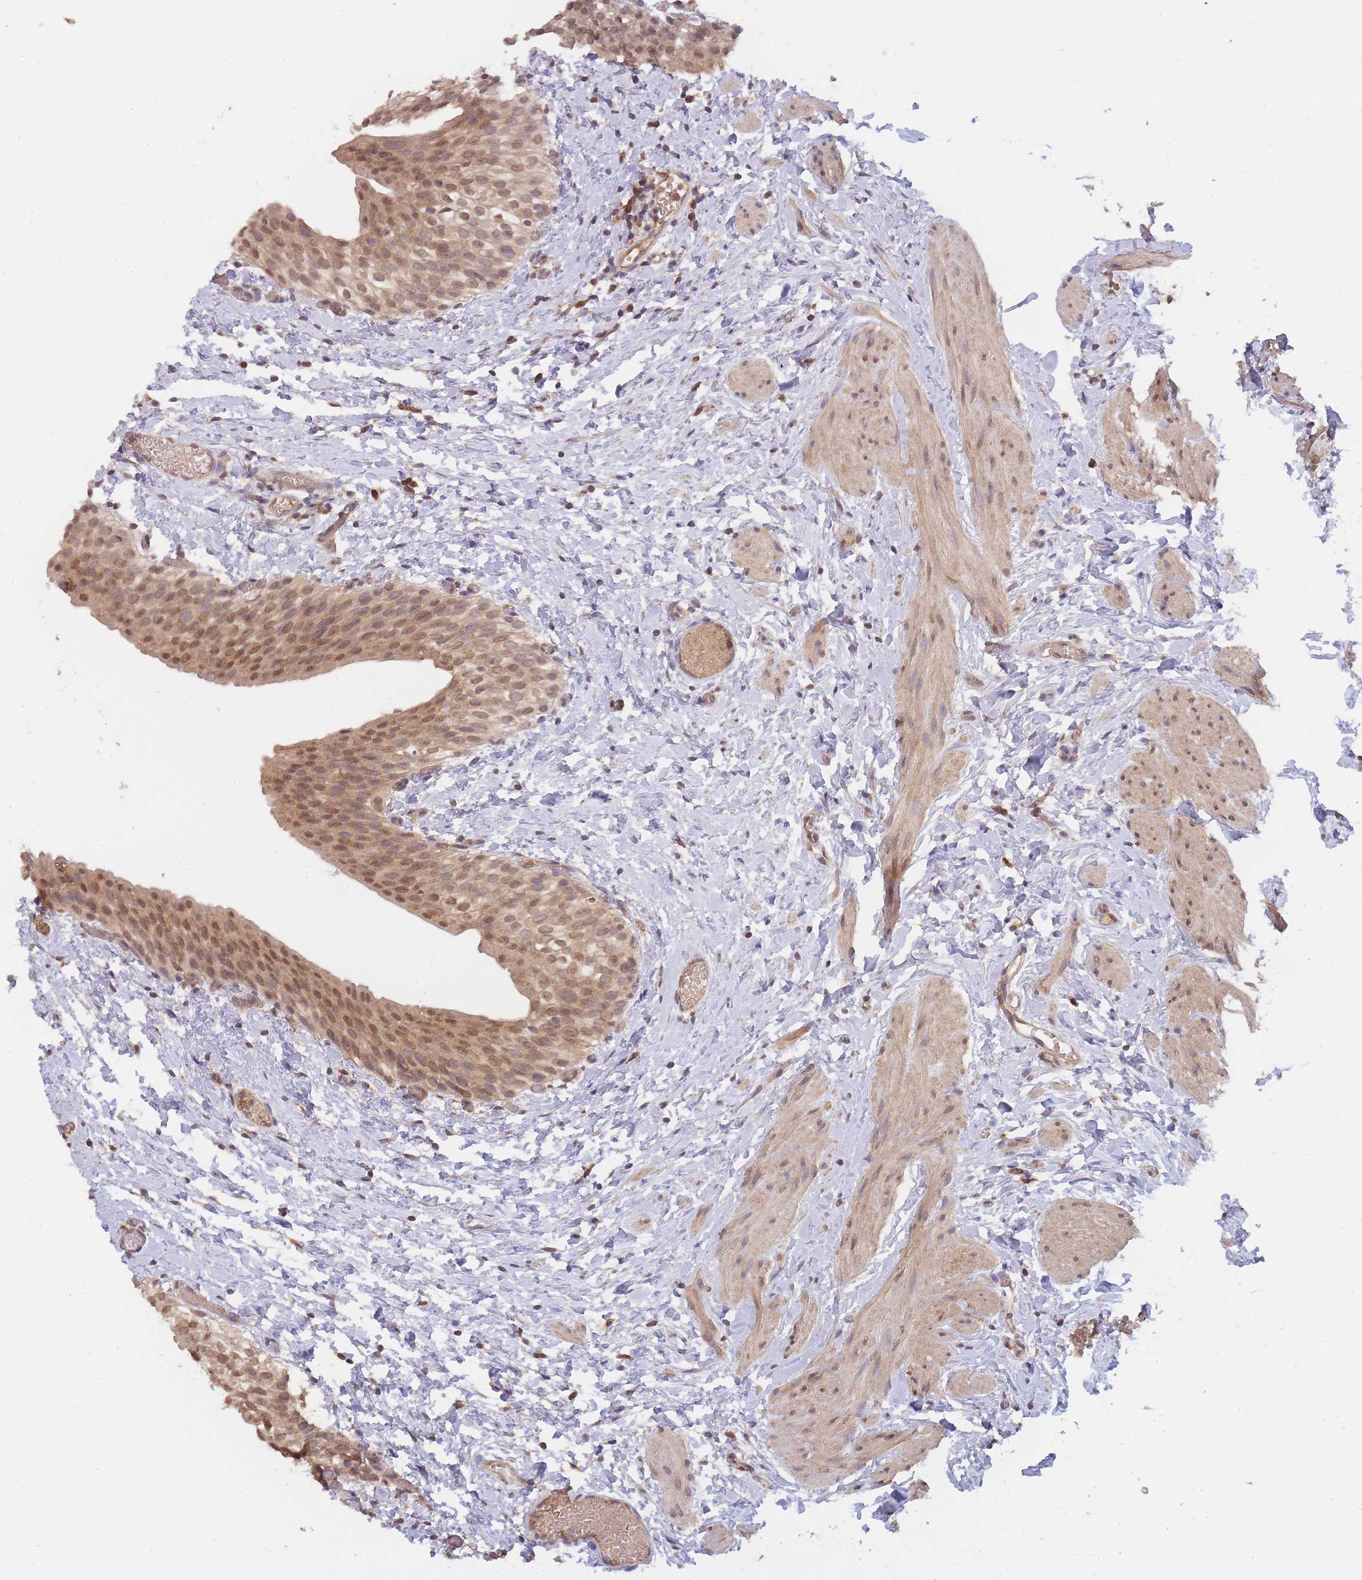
{"staining": {"intensity": "moderate", "quantity": ">75%", "location": "cytoplasmic/membranous,nuclear"}, "tissue": "urinary bladder", "cell_type": "Urothelial cells", "image_type": "normal", "snomed": [{"axis": "morphology", "description": "Normal tissue, NOS"}, {"axis": "topography", "description": "Urinary bladder"}], "caption": "Immunohistochemistry (IHC) staining of normal urinary bladder, which shows medium levels of moderate cytoplasmic/membranous,nuclear staining in approximately >75% of urothelial cells indicating moderate cytoplasmic/membranous,nuclear protein staining. The staining was performed using DAB (3,3'-diaminobenzidine) (brown) for protein detection and nuclei were counterstained in hematoxylin (blue).", "gene": "PIP4P1", "patient": {"sex": "male", "age": 1}}